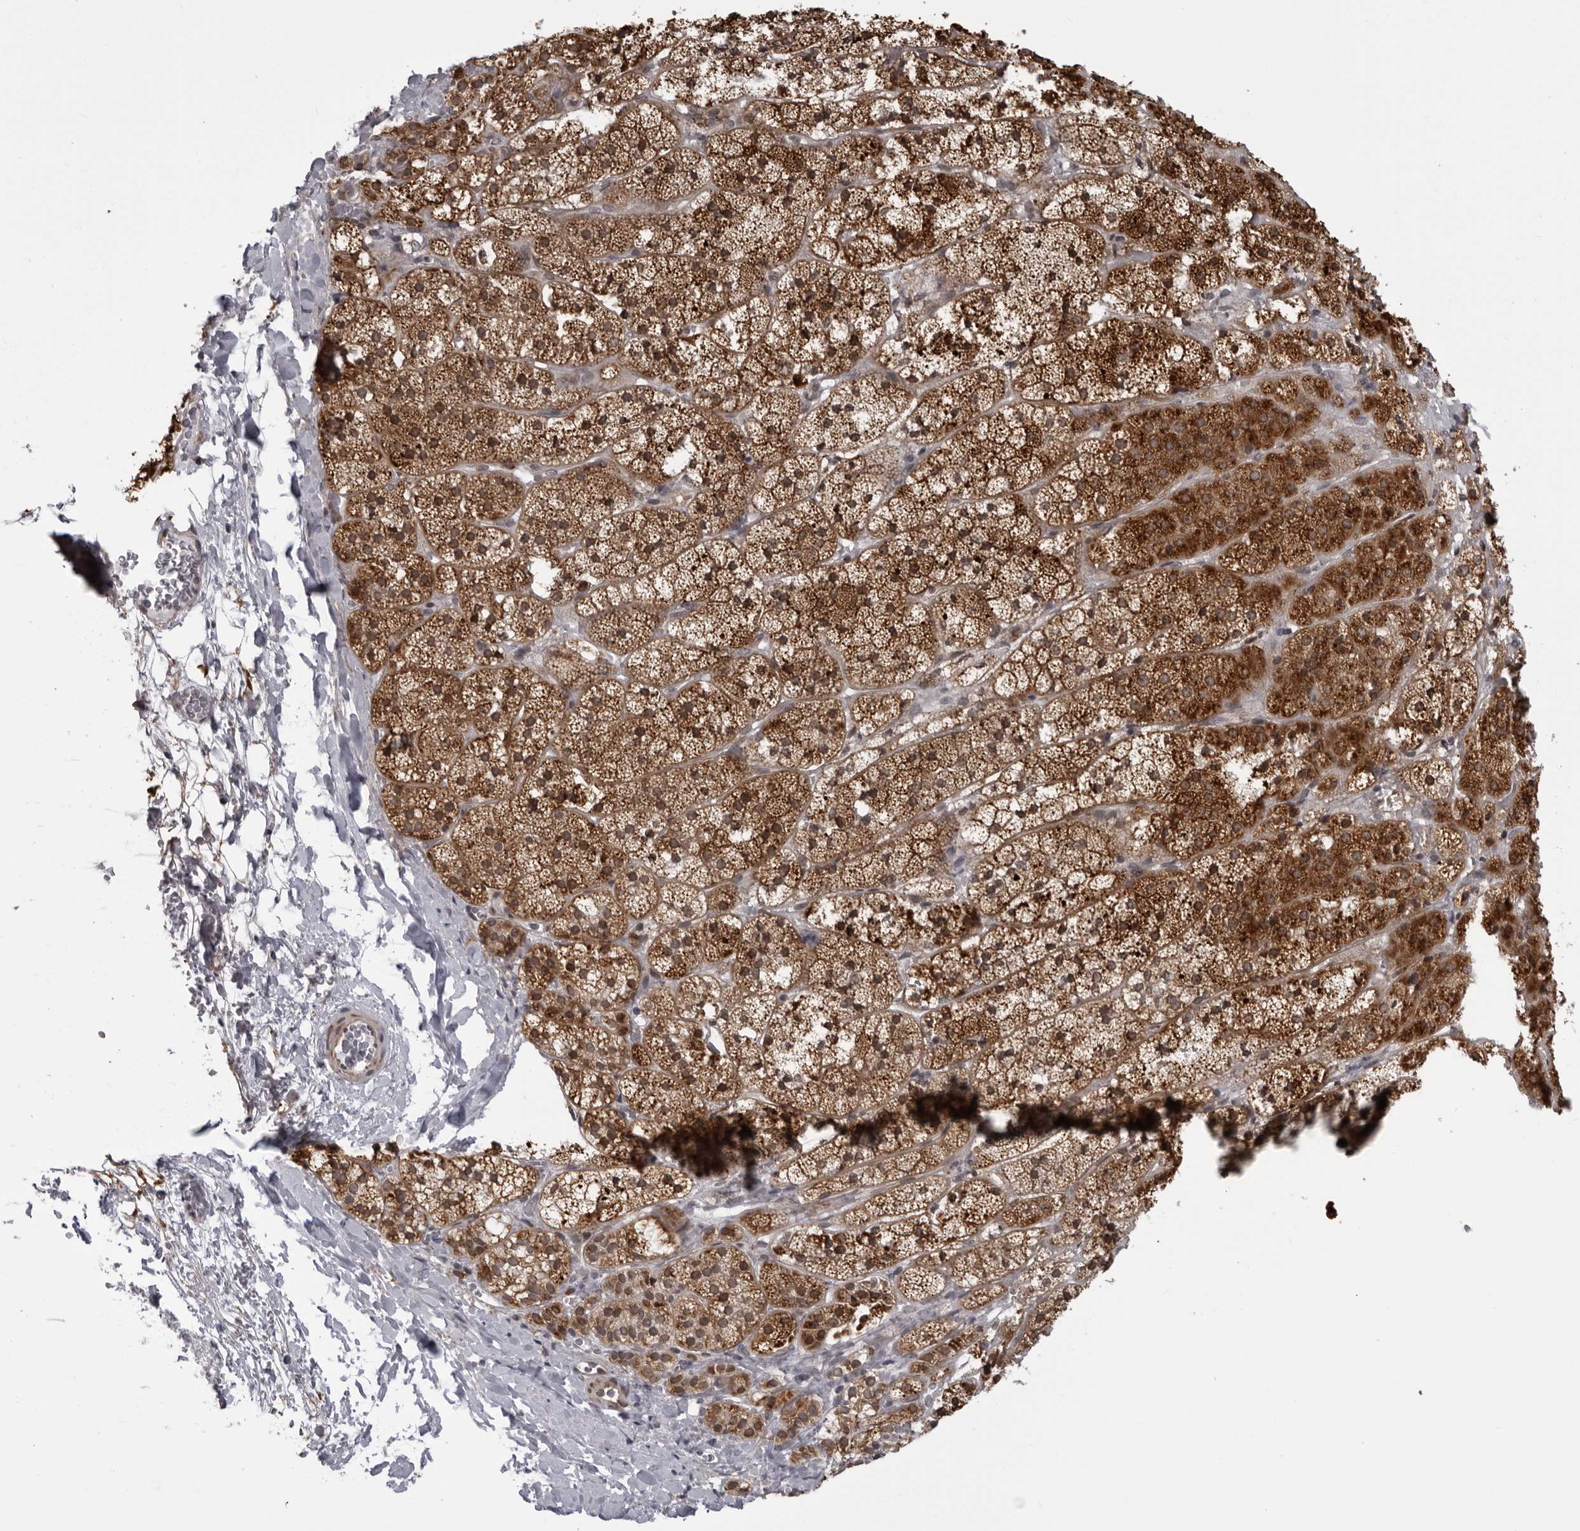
{"staining": {"intensity": "strong", "quantity": ">75%", "location": "cytoplasmic/membranous"}, "tissue": "adrenal gland", "cell_type": "Glandular cells", "image_type": "normal", "snomed": [{"axis": "morphology", "description": "Normal tissue, NOS"}, {"axis": "topography", "description": "Adrenal gland"}], "caption": "IHC (DAB (3,3'-diaminobenzidine)) staining of normal adrenal gland exhibits strong cytoplasmic/membranous protein positivity in about >75% of glandular cells.", "gene": "RTCA", "patient": {"sex": "female", "age": 44}}